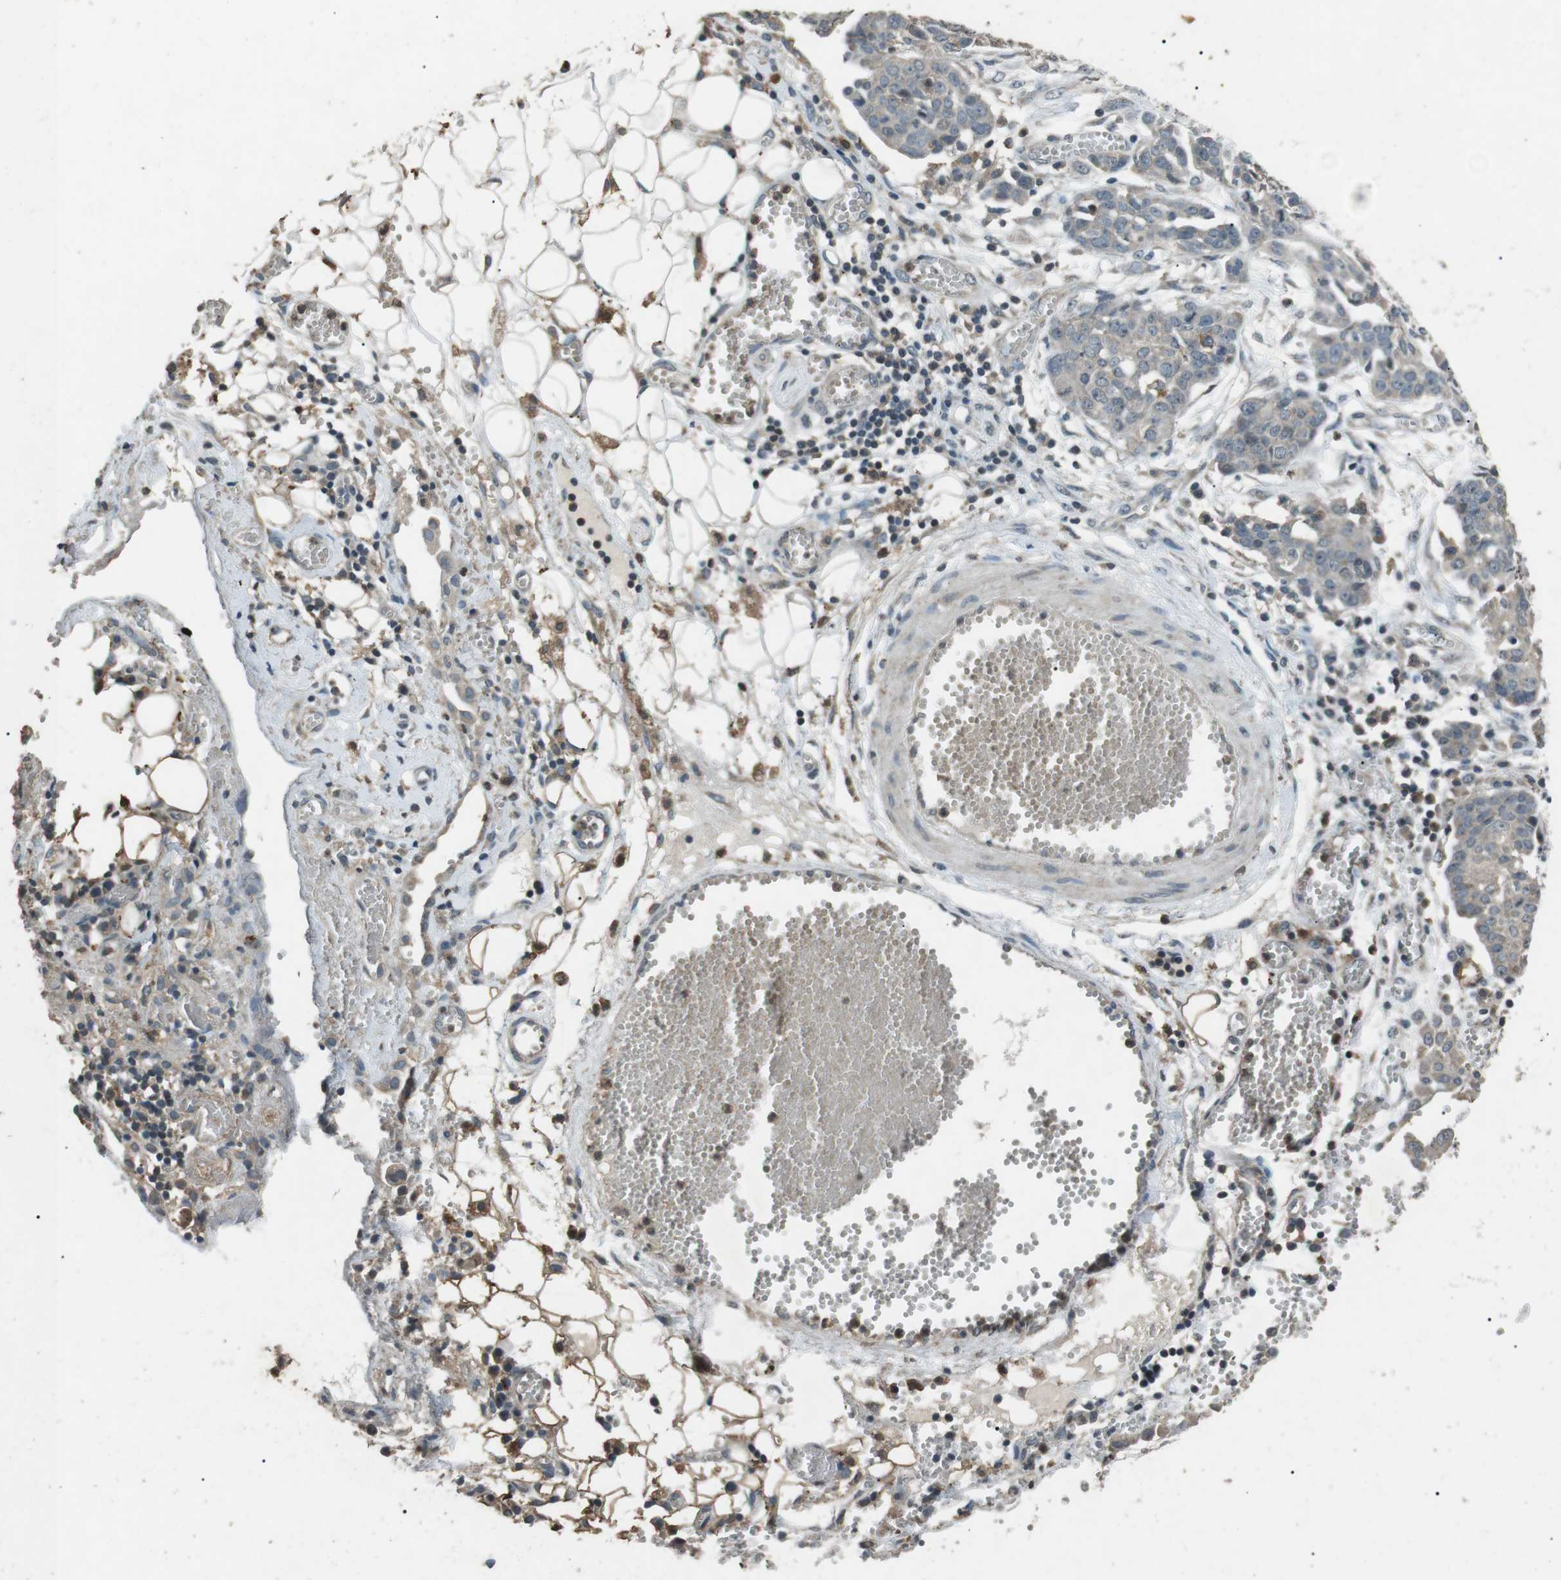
{"staining": {"intensity": "weak", "quantity": "<25%", "location": "cytoplasmic/membranous"}, "tissue": "ovarian cancer", "cell_type": "Tumor cells", "image_type": "cancer", "snomed": [{"axis": "morphology", "description": "Cystadenocarcinoma, serous, NOS"}, {"axis": "topography", "description": "Soft tissue"}, {"axis": "topography", "description": "Ovary"}], "caption": "This is an immunohistochemistry (IHC) micrograph of serous cystadenocarcinoma (ovarian). There is no expression in tumor cells.", "gene": "NEK7", "patient": {"sex": "female", "age": 57}}